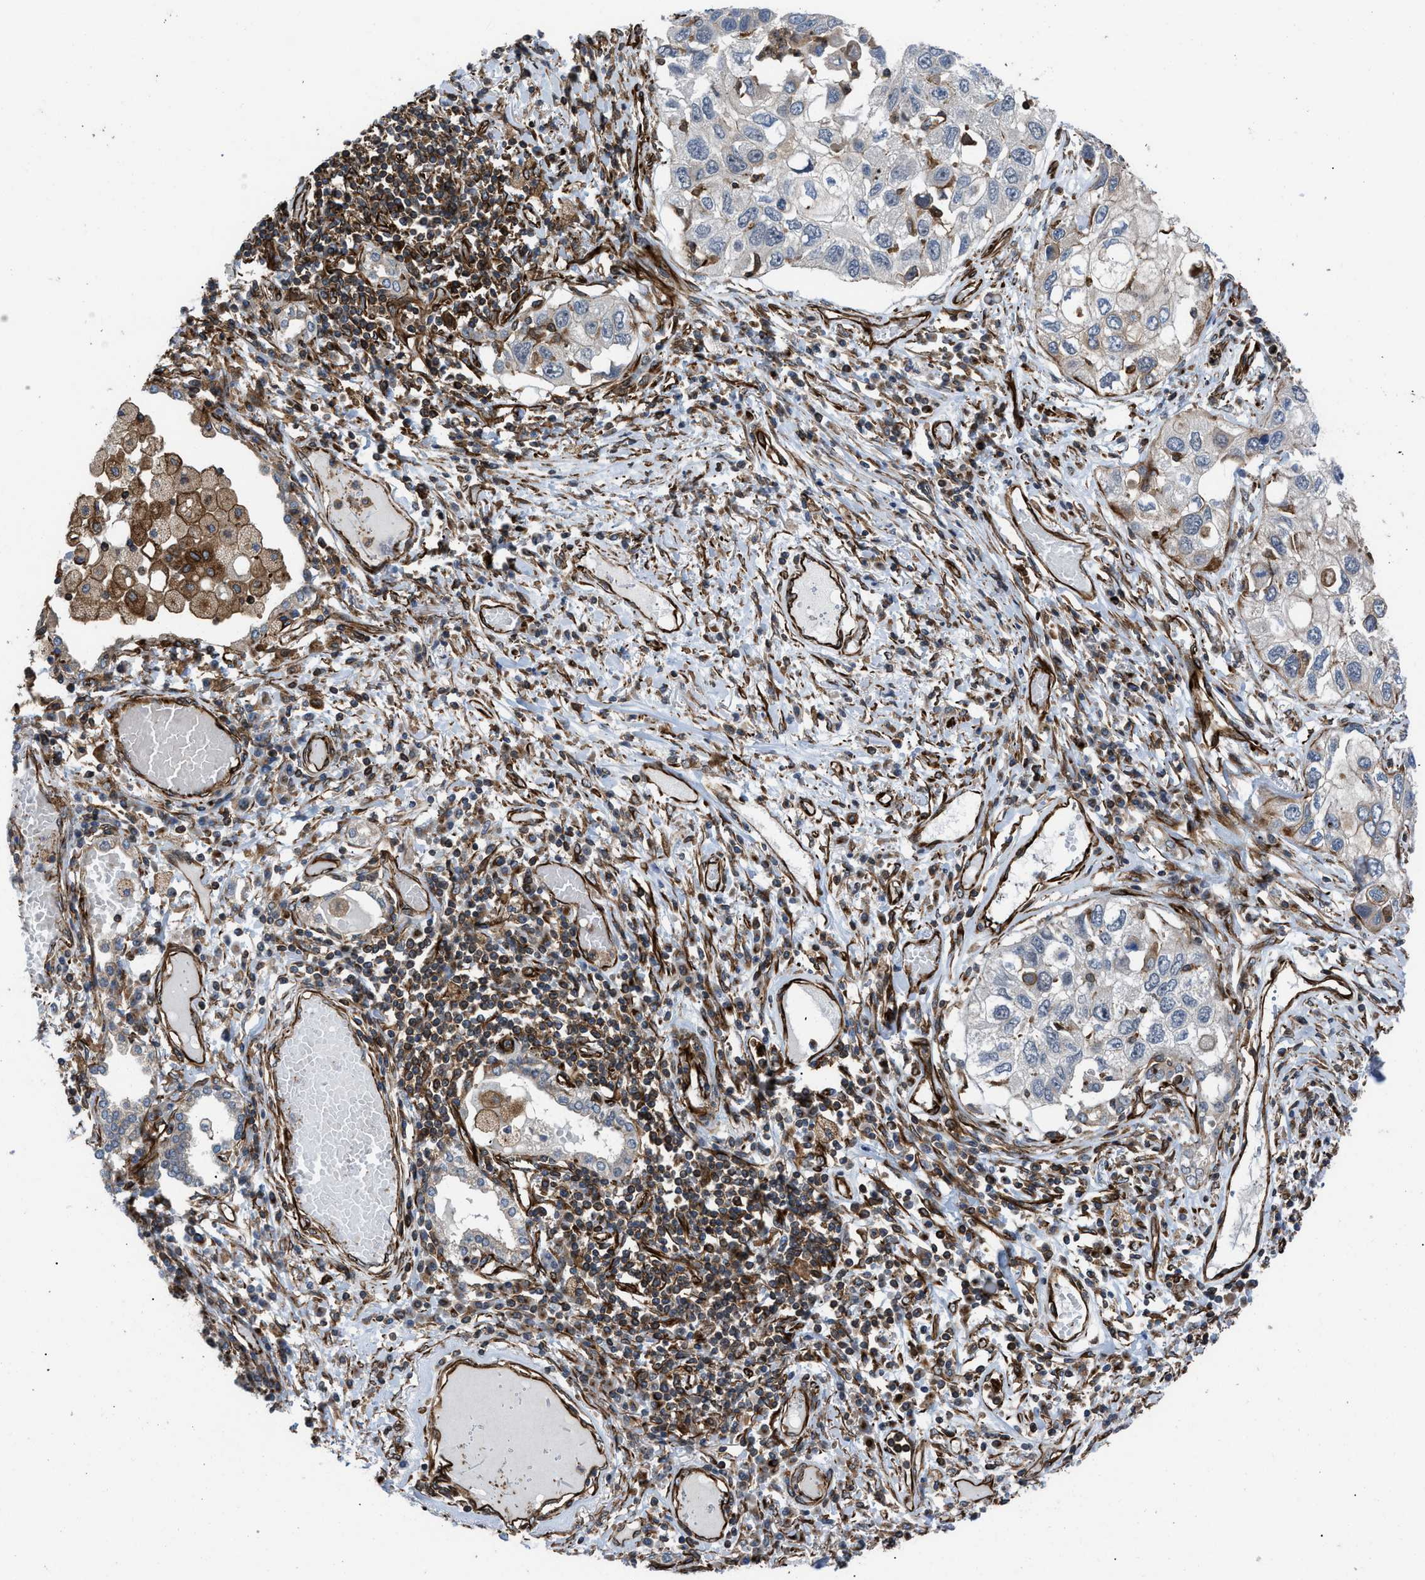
{"staining": {"intensity": "moderate", "quantity": "<25%", "location": "cytoplasmic/membranous"}, "tissue": "lung cancer", "cell_type": "Tumor cells", "image_type": "cancer", "snomed": [{"axis": "morphology", "description": "Squamous cell carcinoma, NOS"}, {"axis": "topography", "description": "Lung"}], "caption": "A low amount of moderate cytoplasmic/membranous staining is present in about <25% of tumor cells in squamous cell carcinoma (lung) tissue. (brown staining indicates protein expression, while blue staining denotes nuclei).", "gene": "PTPRE", "patient": {"sex": "male", "age": 71}}